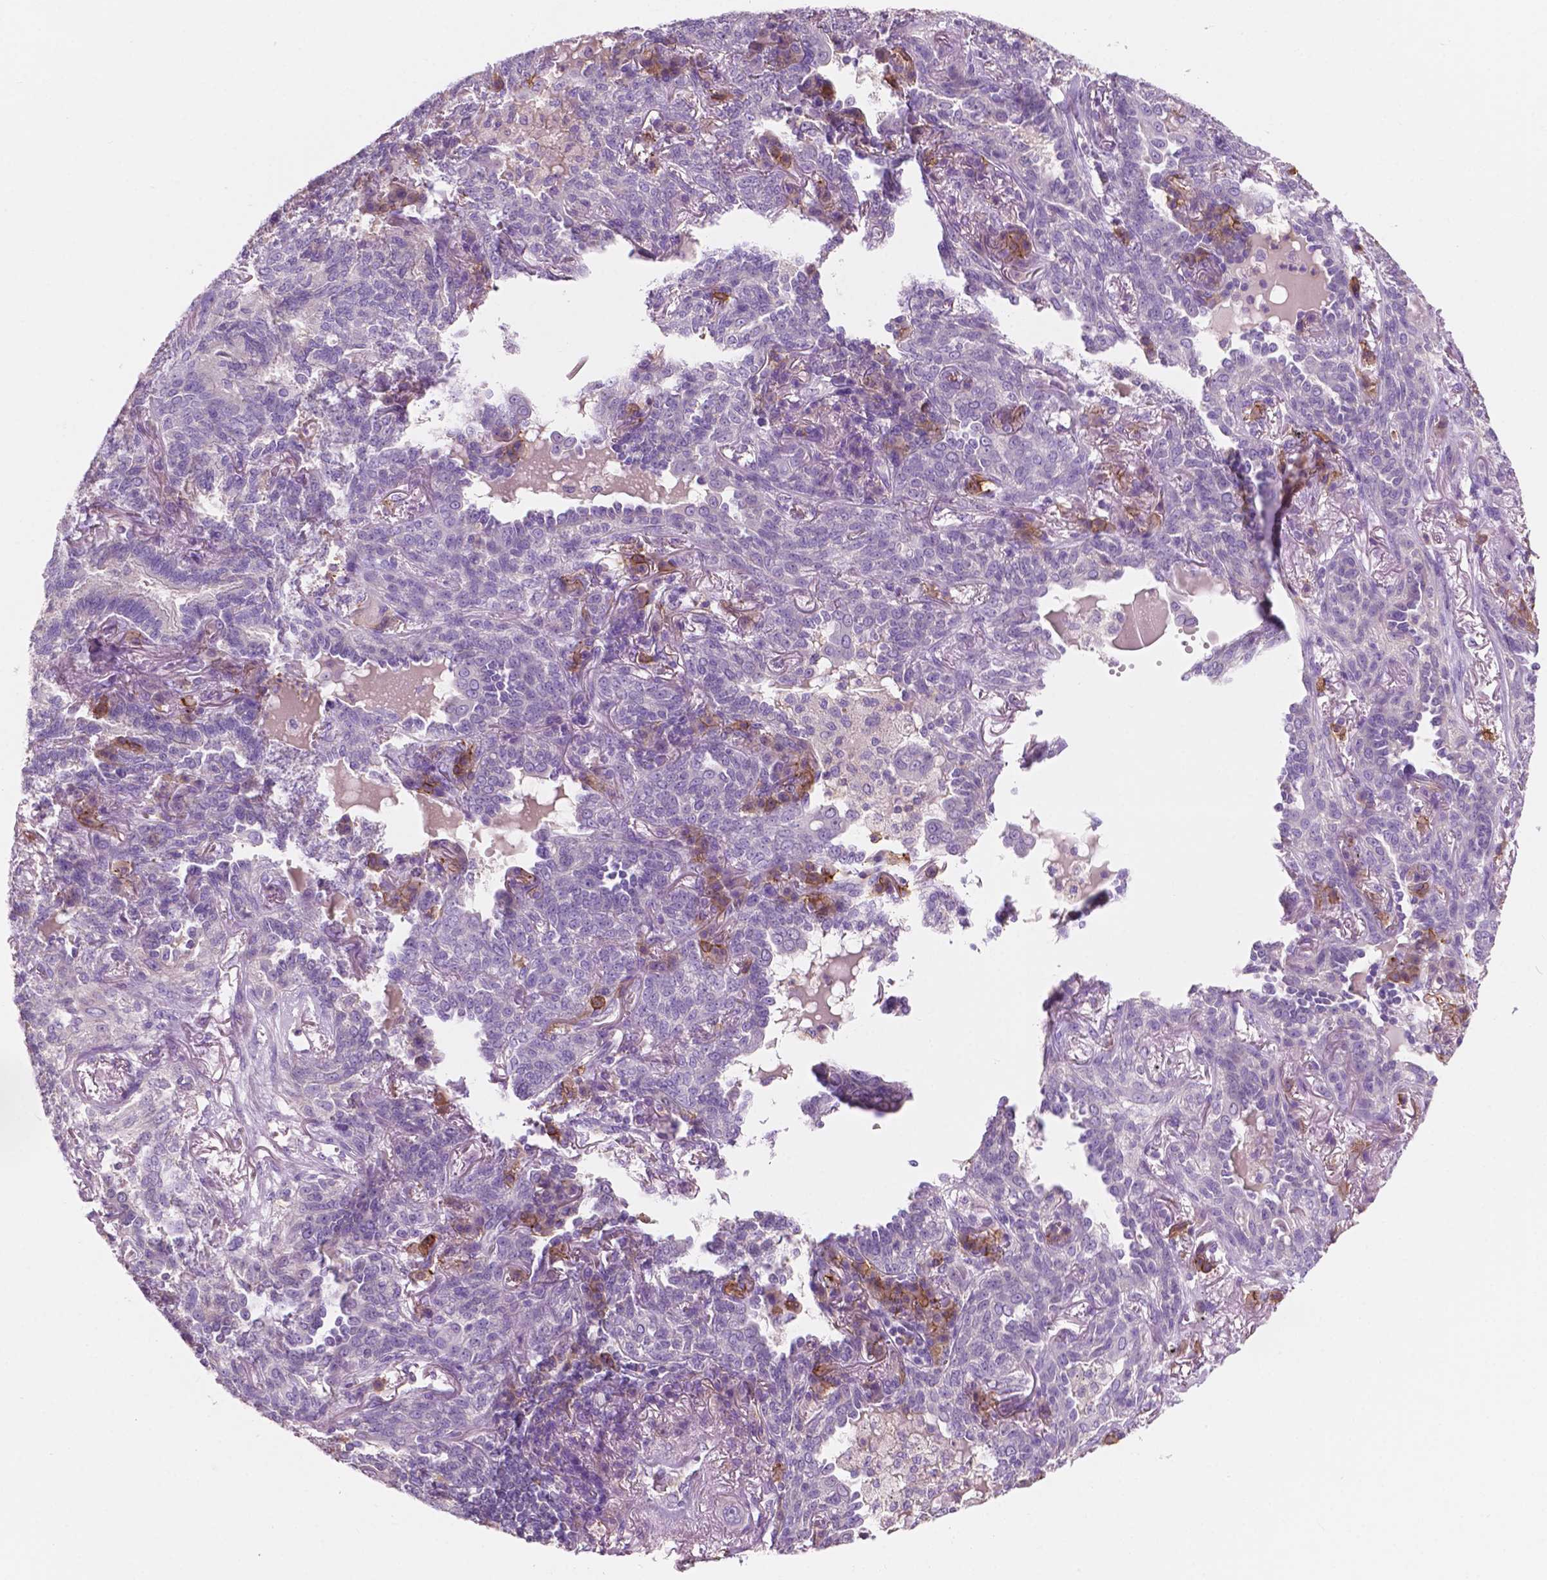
{"staining": {"intensity": "negative", "quantity": "none", "location": "none"}, "tissue": "lung cancer", "cell_type": "Tumor cells", "image_type": "cancer", "snomed": [{"axis": "morphology", "description": "Squamous cell carcinoma, NOS"}, {"axis": "topography", "description": "Lung"}], "caption": "There is no significant staining in tumor cells of lung cancer (squamous cell carcinoma).", "gene": "SEMA4A", "patient": {"sex": "female", "age": 70}}